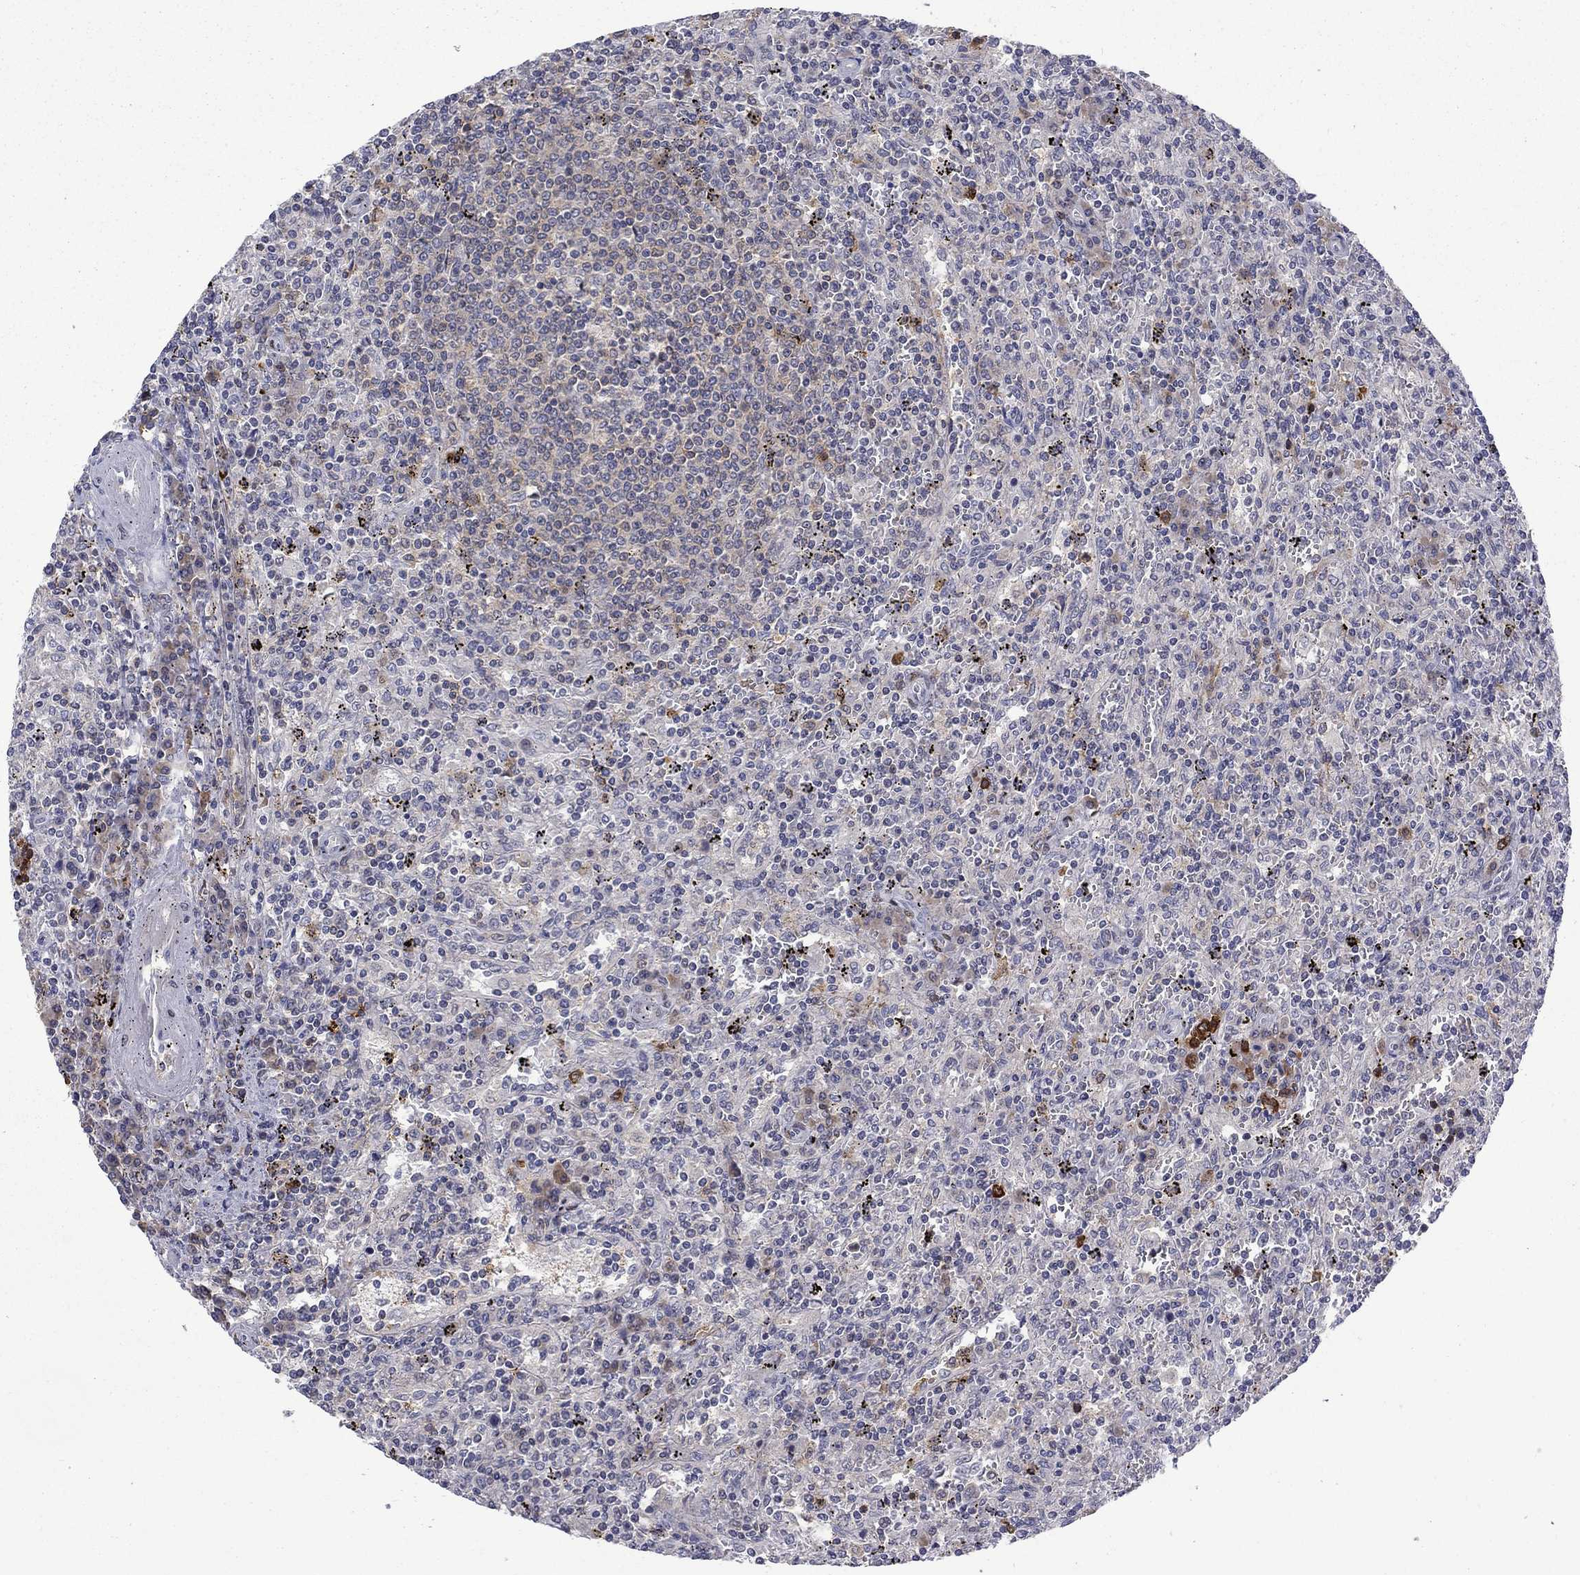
{"staining": {"intensity": "strong", "quantity": "<25%", "location": "cytoplasmic/membranous"}, "tissue": "lymphoma", "cell_type": "Tumor cells", "image_type": "cancer", "snomed": [{"axis": "morphology", "description": "Malignant lymphoma, non-Hodgkin's type, Low grade"}, {"axis": "topography", "description": "Spleen"}], "caption": "Protein expression analysis of human lymphoma reveals strong cytoplasmic/membranous positivity in approximately <25% of tumor cells.", "gene": "PCBP3", "patient": {"sex": "male", "age": 62}}